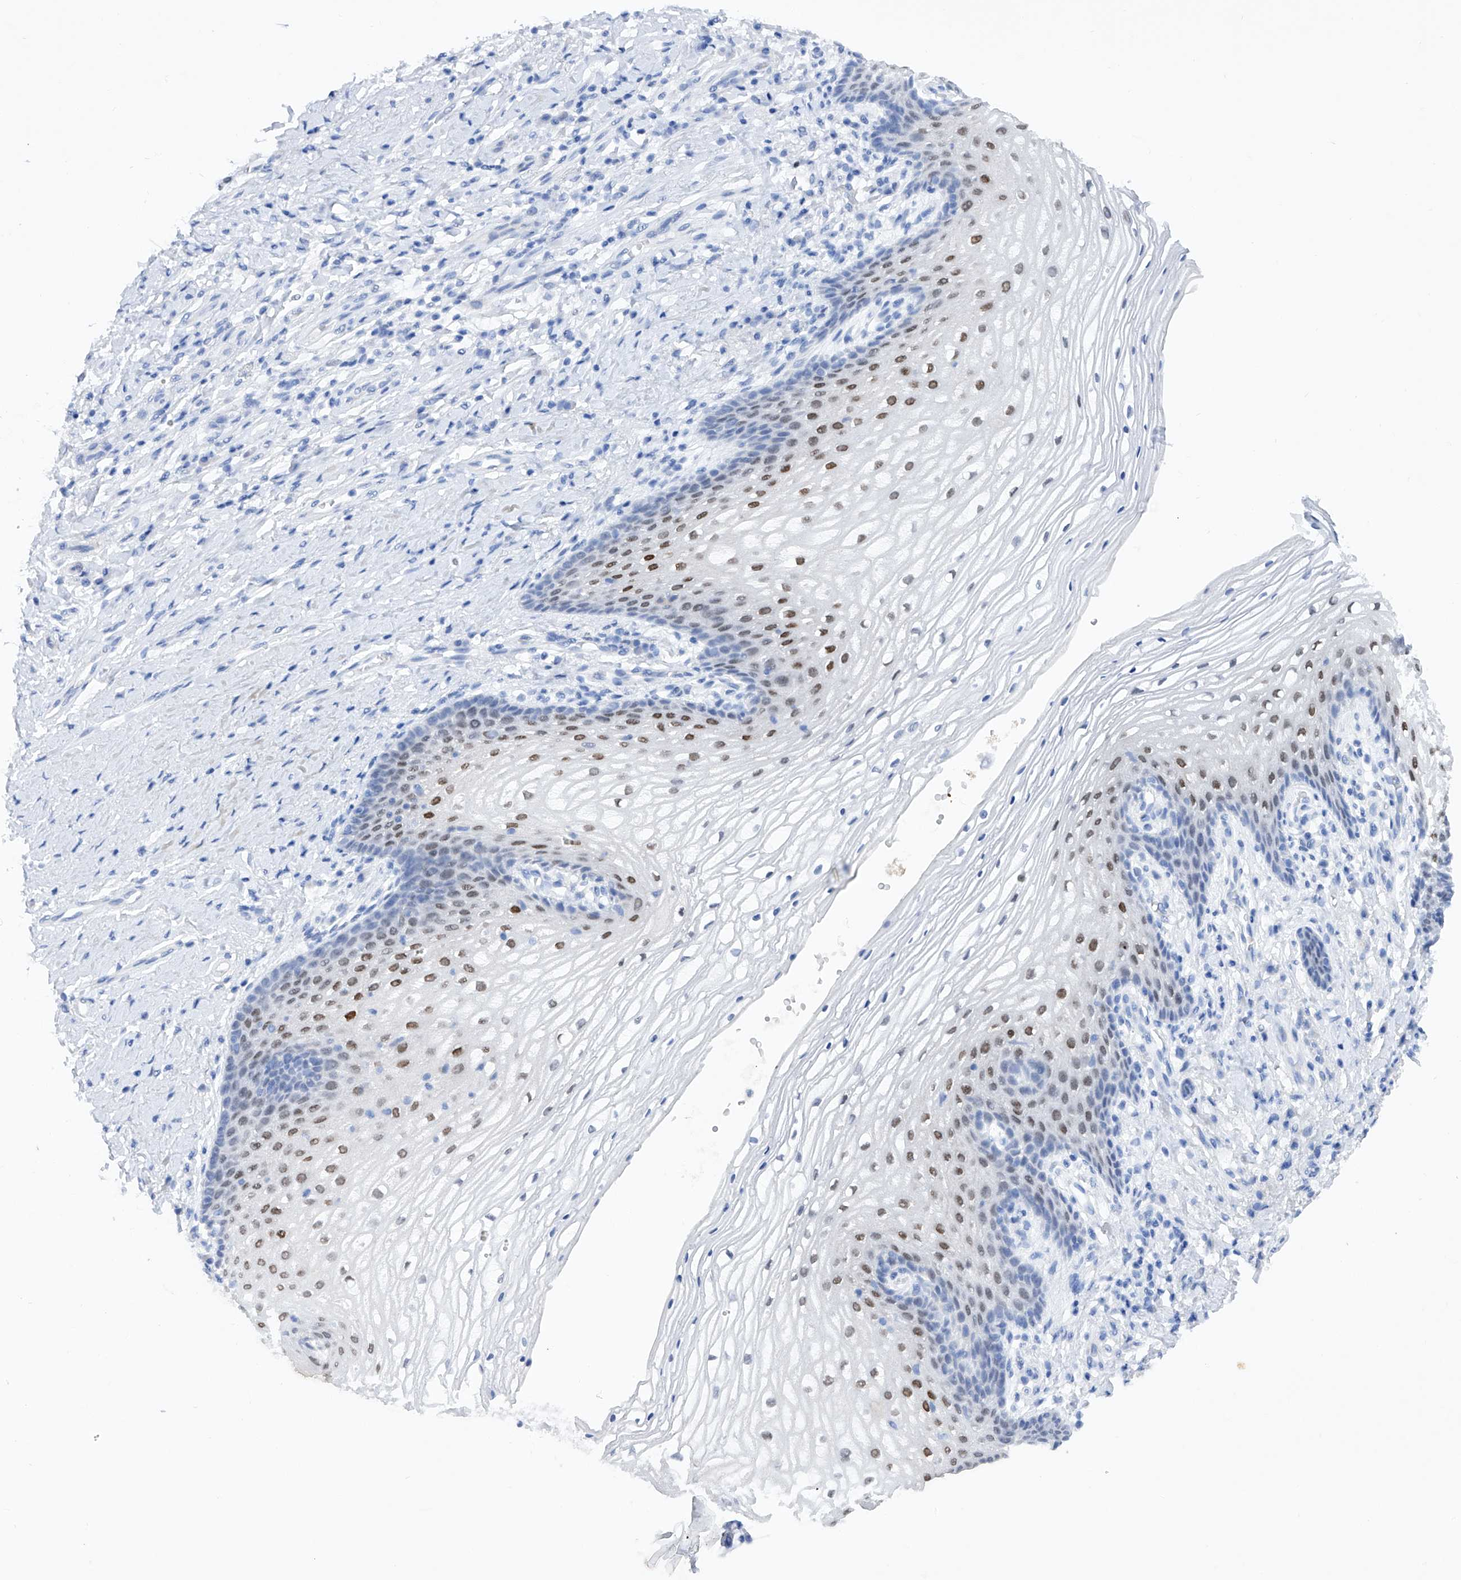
{"staining": {"intensity": "moderate", "quantity": "<25%", "location": "nuclear"}, "tissue": "vagina", "cell_type": "Squamous epithelial cells", "image_type": "normal", "snomed": [{"axis": "morphology", "description": "Normal tissue, NOS"}, {"axis": "topography", "description": "Vagina"}], "caption": "The image reveals staining of unremarkable vagina, revealing moderate nuclear protein positivity (brown color) within squamous epithelial cells.", "gene": "BARX2", "patient": {"sex": "female", "age": 60}}